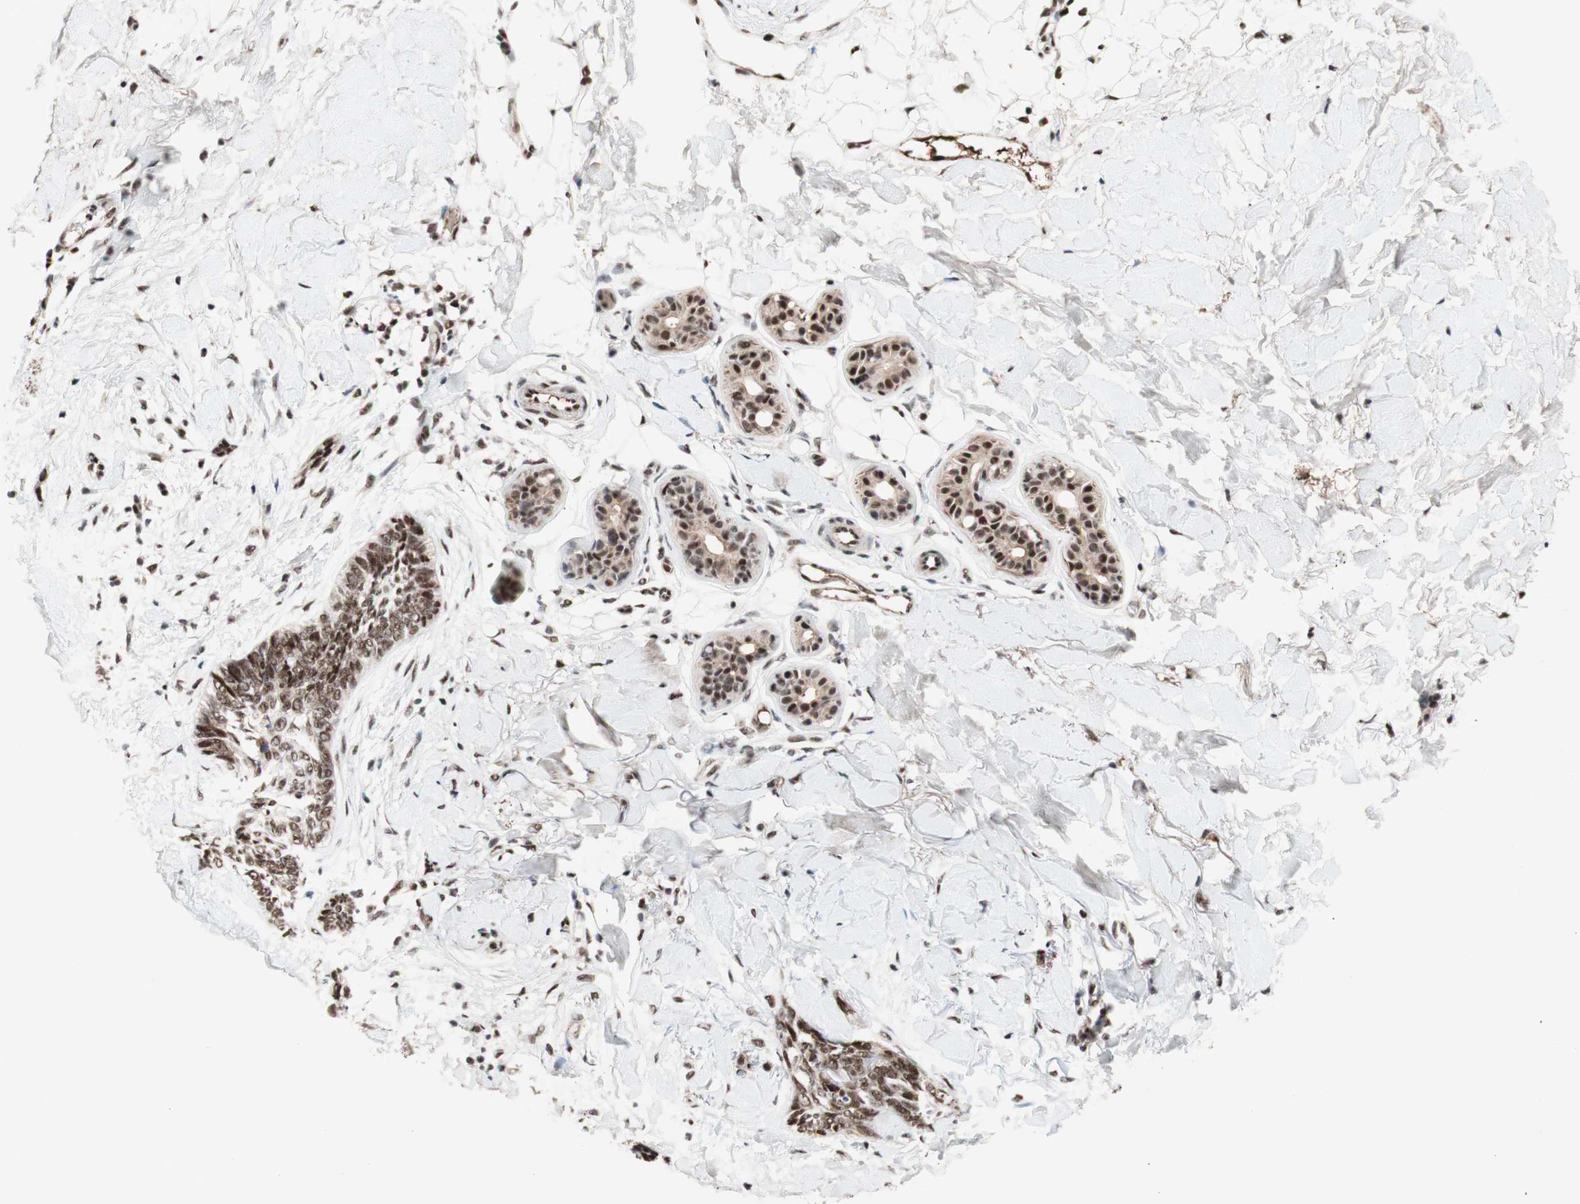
{"staining": {"intensity": "moderate", "quantity": ">75%", "location": "nuclear"}, "tissue": "skin cancer", "cell_type": "Tumor cells", "image_type": "cancer", "snomed": [{"axis": "morphology", "description": "Basal cell carcinoma"}, {"axis": "topography", "description": "Skin"}], "caption": "Basal cell carcinoma (skin) was stained to show a protein in brown. There is medium levels of moderate nuclear expression in approximately >75% of tumor cells.", "gene": "TLE1", "patient": {"sex": "female", "age": 58}}